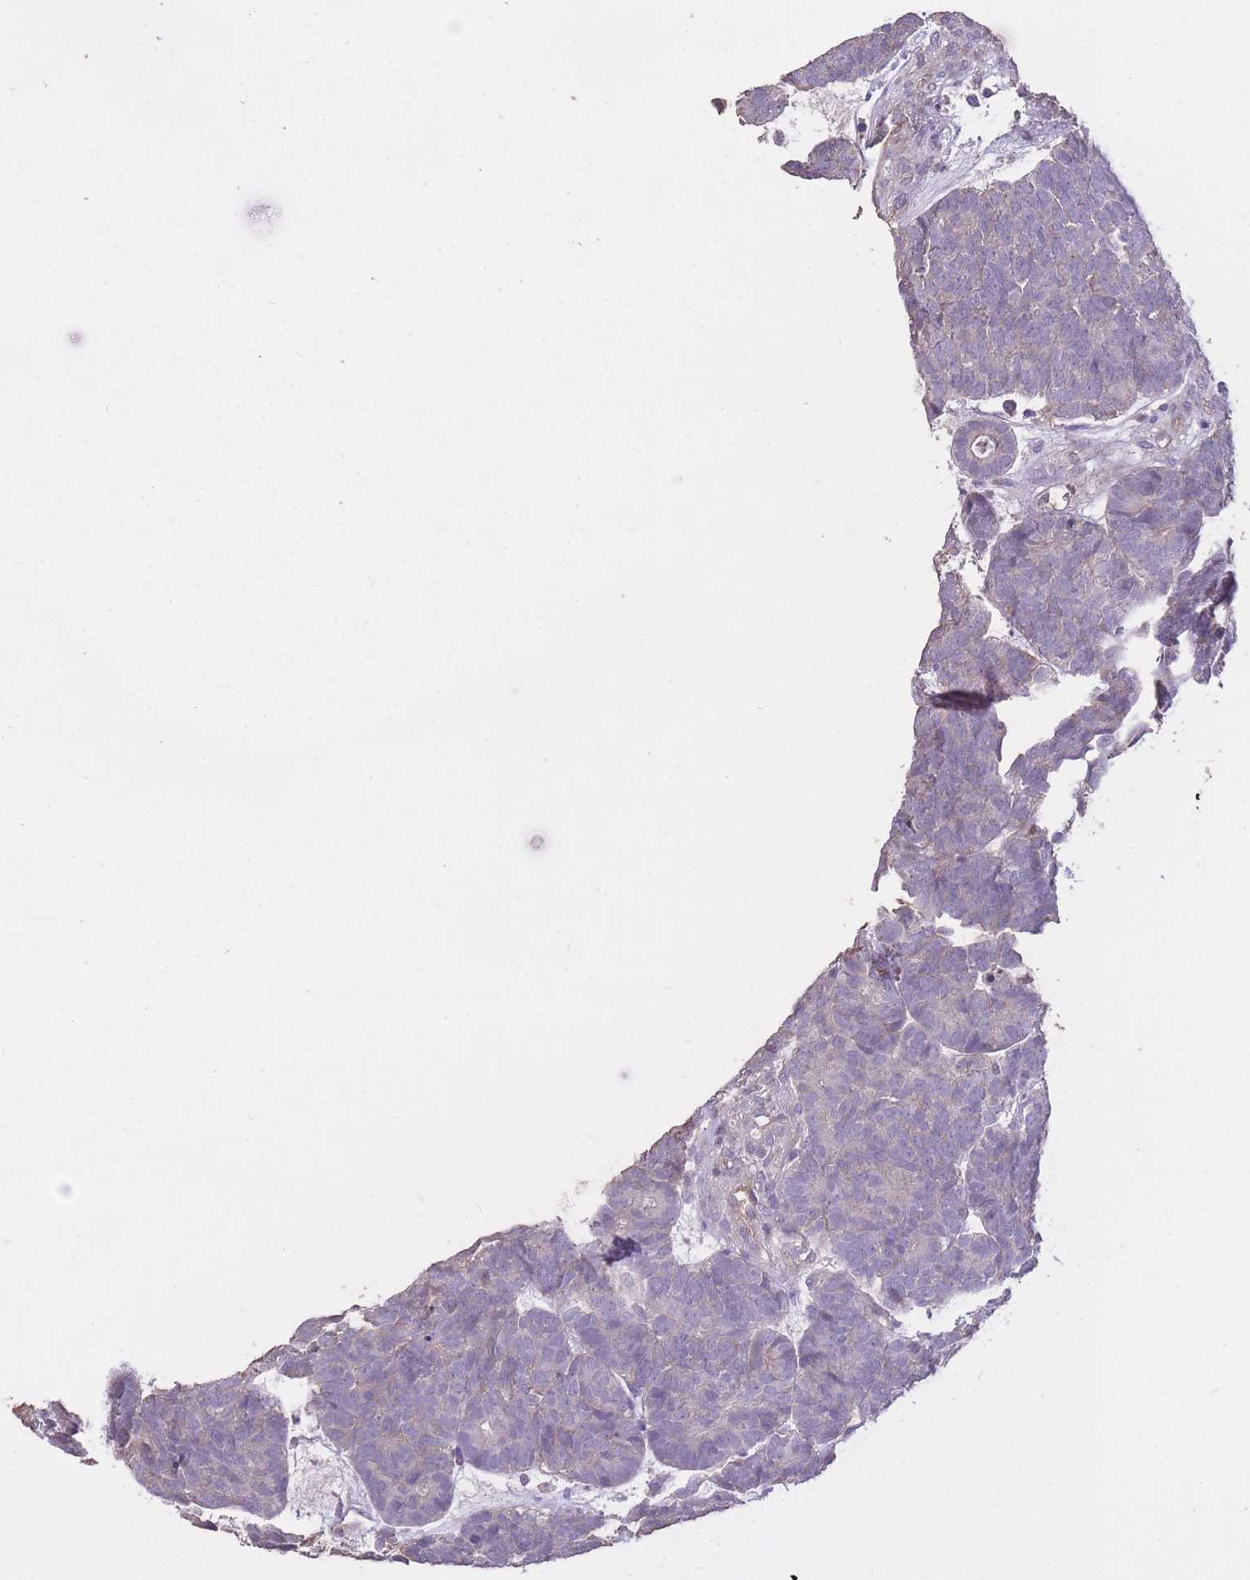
{"staining": {"intensity": "negative", "quantity": "none", "location": "none"}, "tissue": "head and neck cancer", "cell_type": "Tumor cells", "image_type": "cancer", "snomed": [{"axis": "morphology", "description": "Adenocarcinoma, NOS"}, {"axis": "topography", "description": "Head-Neck"}], "caption": "Head and neck cancer (adenocarcinoma) stained for a protein using immunohistochemistry (IHC) exhibits no positivity tumor cells.", "gene": "RSPH10B", "patient": {"sex": "female", "age": 81}}